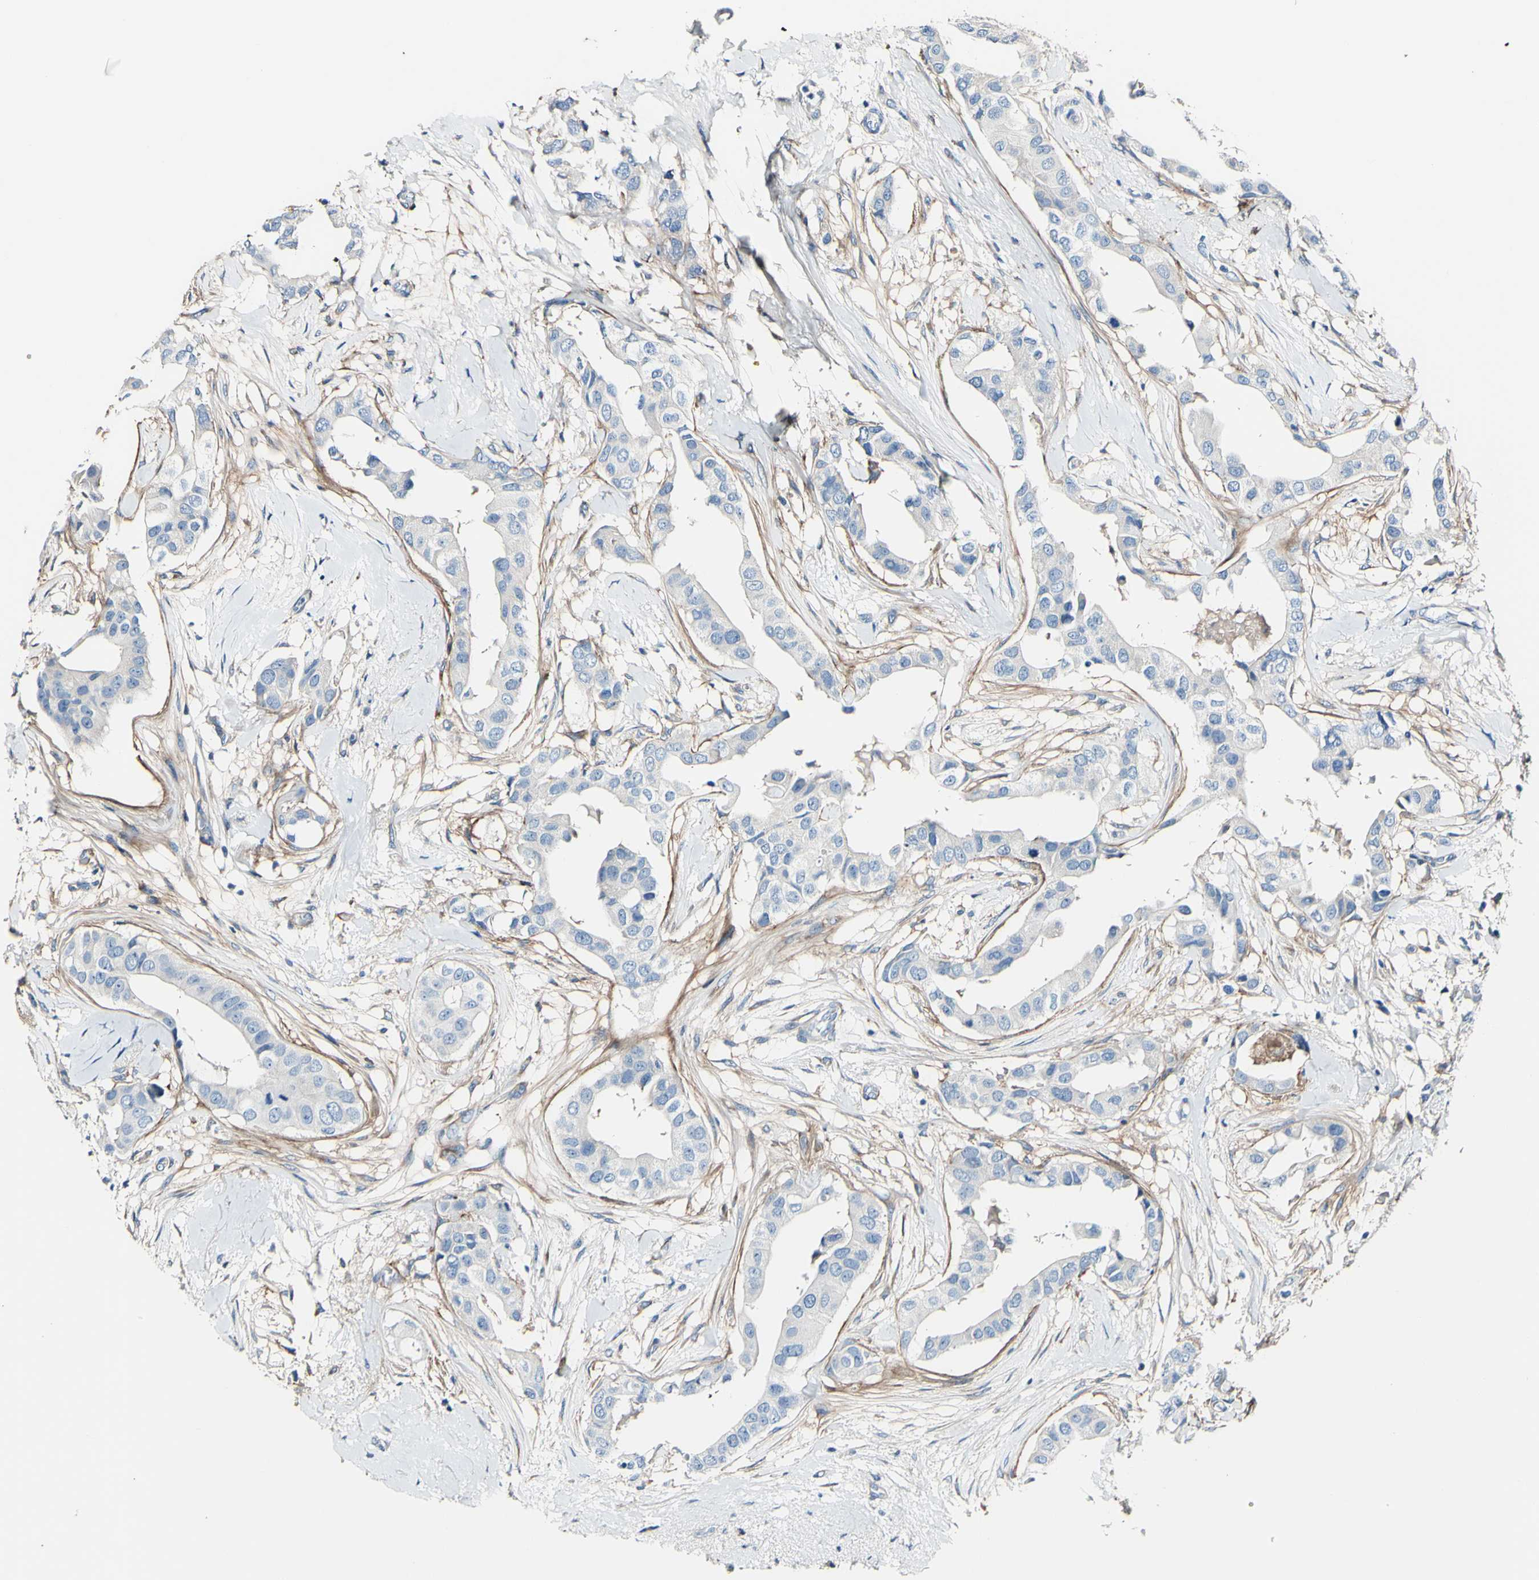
{"staining": {"intensity": "negative", "quantity": "none", "location": "none"}, "tissue": "breast cancer", "cell_type": "Tumor cells", "image_type": "cancer", "snomed": [{"axis": "morphology", "description": "Duct carcinoma"}, {"axis": "topography", "description": "Breast"}], "caption": "A photomicrograph of human invasive ductal carcinoma (breast) is negative for staining in tumor cells. (DAB (3,3'-diaminobenzidine) IHC visualized using brightfield microscopy, high magnification).", "gene": "COL6A3", "patient": {"sex": "female", "age": 40}}